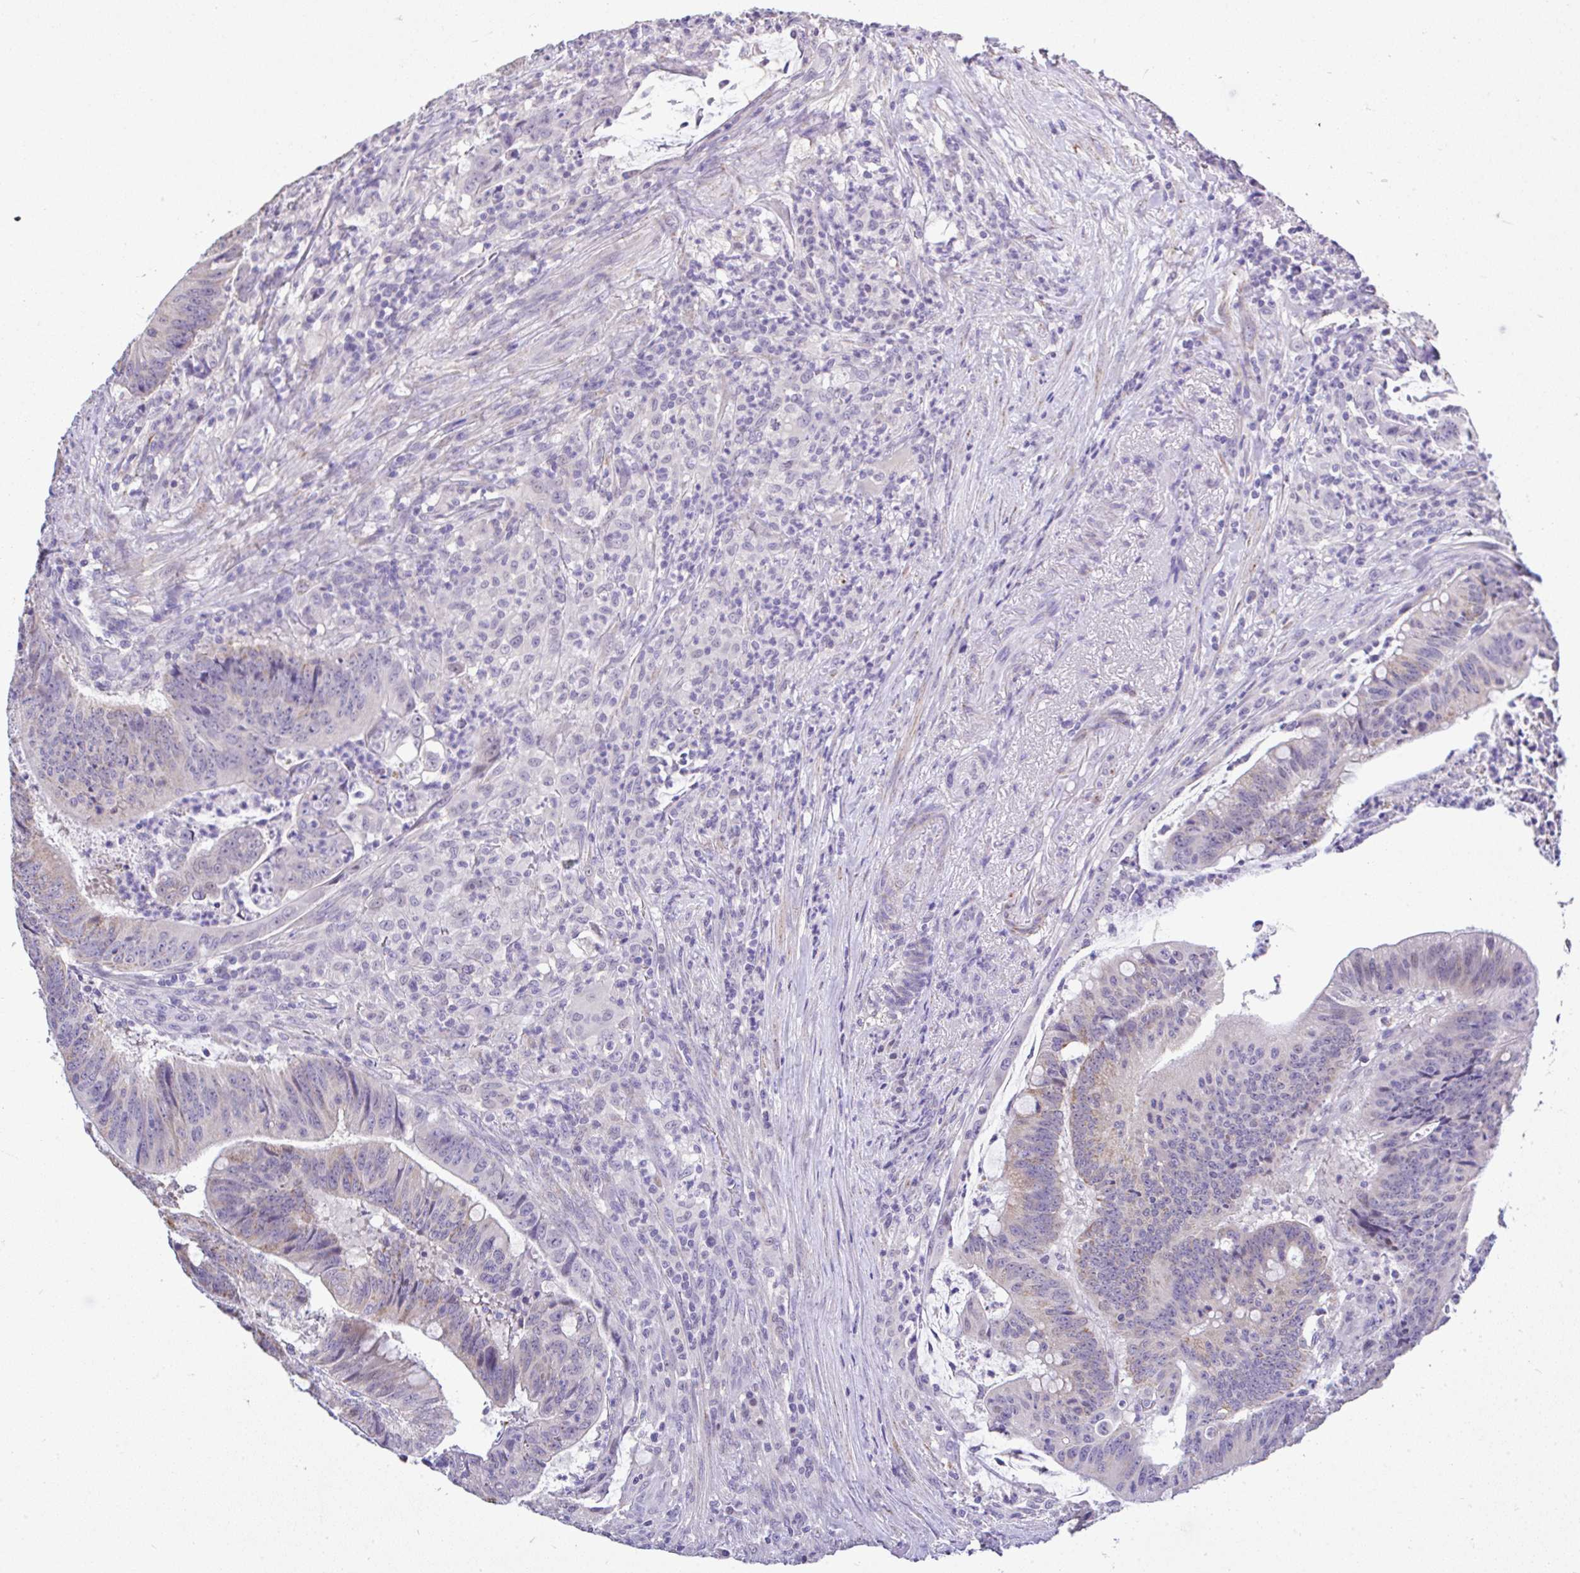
{"staining": {"intensity": "moderate", "quantity": "25%-75%", "location": "cytoplasmic/membranous"}, "tissue": "colorectal cancer", "cell_type": "Tumor cells", "image_type": "cancer", "snomed": [{"axis": "morphology", "description": "Adenocarcinoma, NOS"}, {"axis": "topography", "description": "Colon"}], "caption": "A high-resolution photomicrograph shows IHC staining of colorectal cancer, which exhibits moderate cytoplasmic/membranous staining in approximately 25%-75% of tumor cells.", "gene": "CTU1", "patient": {"sex": "female", "age": 87}}